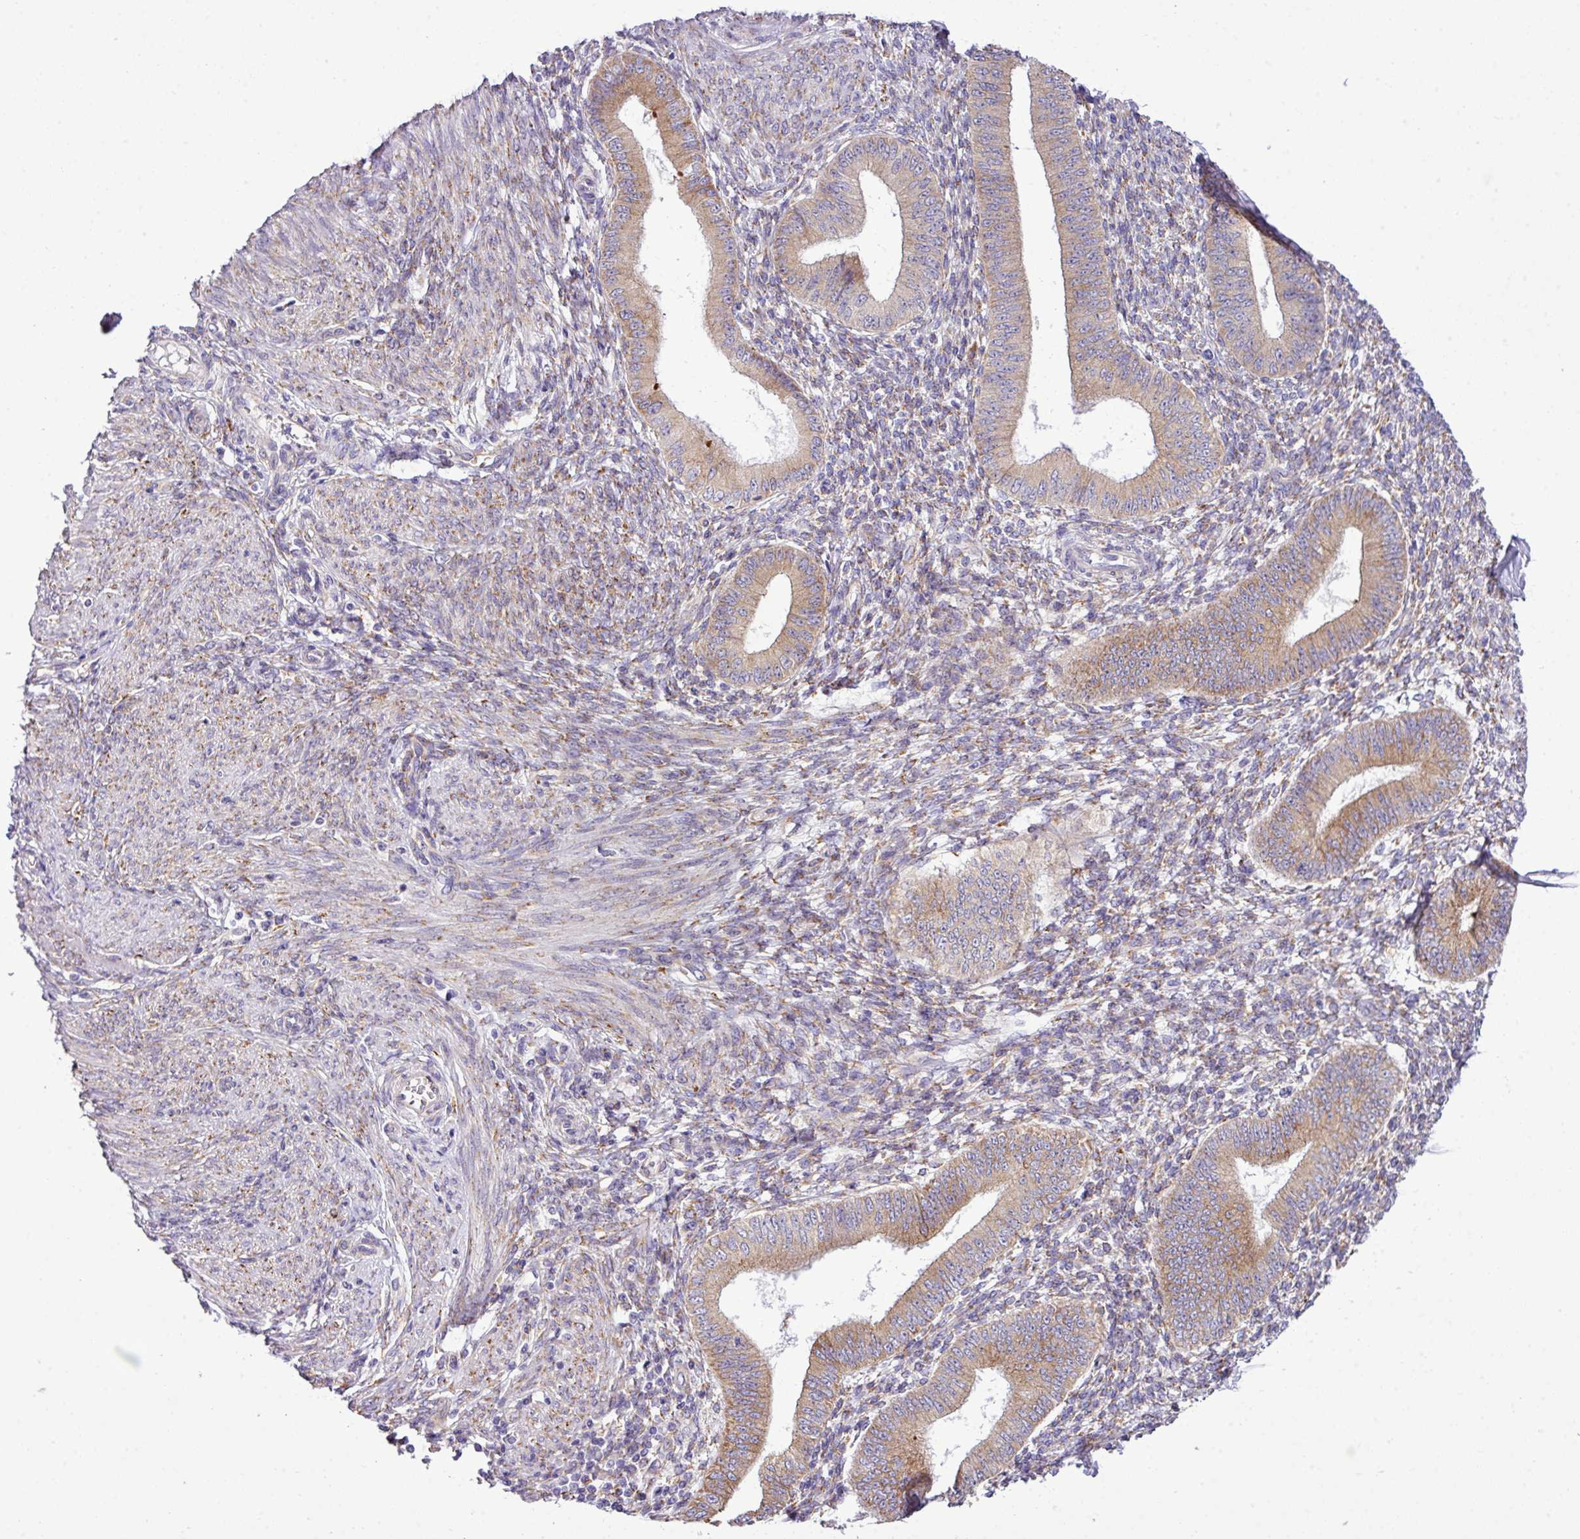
{"staining": {"intensity": "moderate", "quantity": "25%-75%", "location": "cytoplasmic/membranous"}, "tissue": "endometrium", "cell_type": "Cells in endometrial stroma", "image_type": "normal", "snomed": [{"axis": "morphology", "description": "Normal tissue, NOS"}, {"axis": "topography", "description": "Endometrium"}], "caption": "The photomicrograph exhibits a brown stain indicating the presence of a protein in the cytoplasmic/membranous of cells in endometrial stroma in endometrium. Immunohistochemistry (ihc) stains the protein in brown and the nuclei are stained blue.", "gene": "CFAP97", "patient": {"sex": "female", "age": 49}}